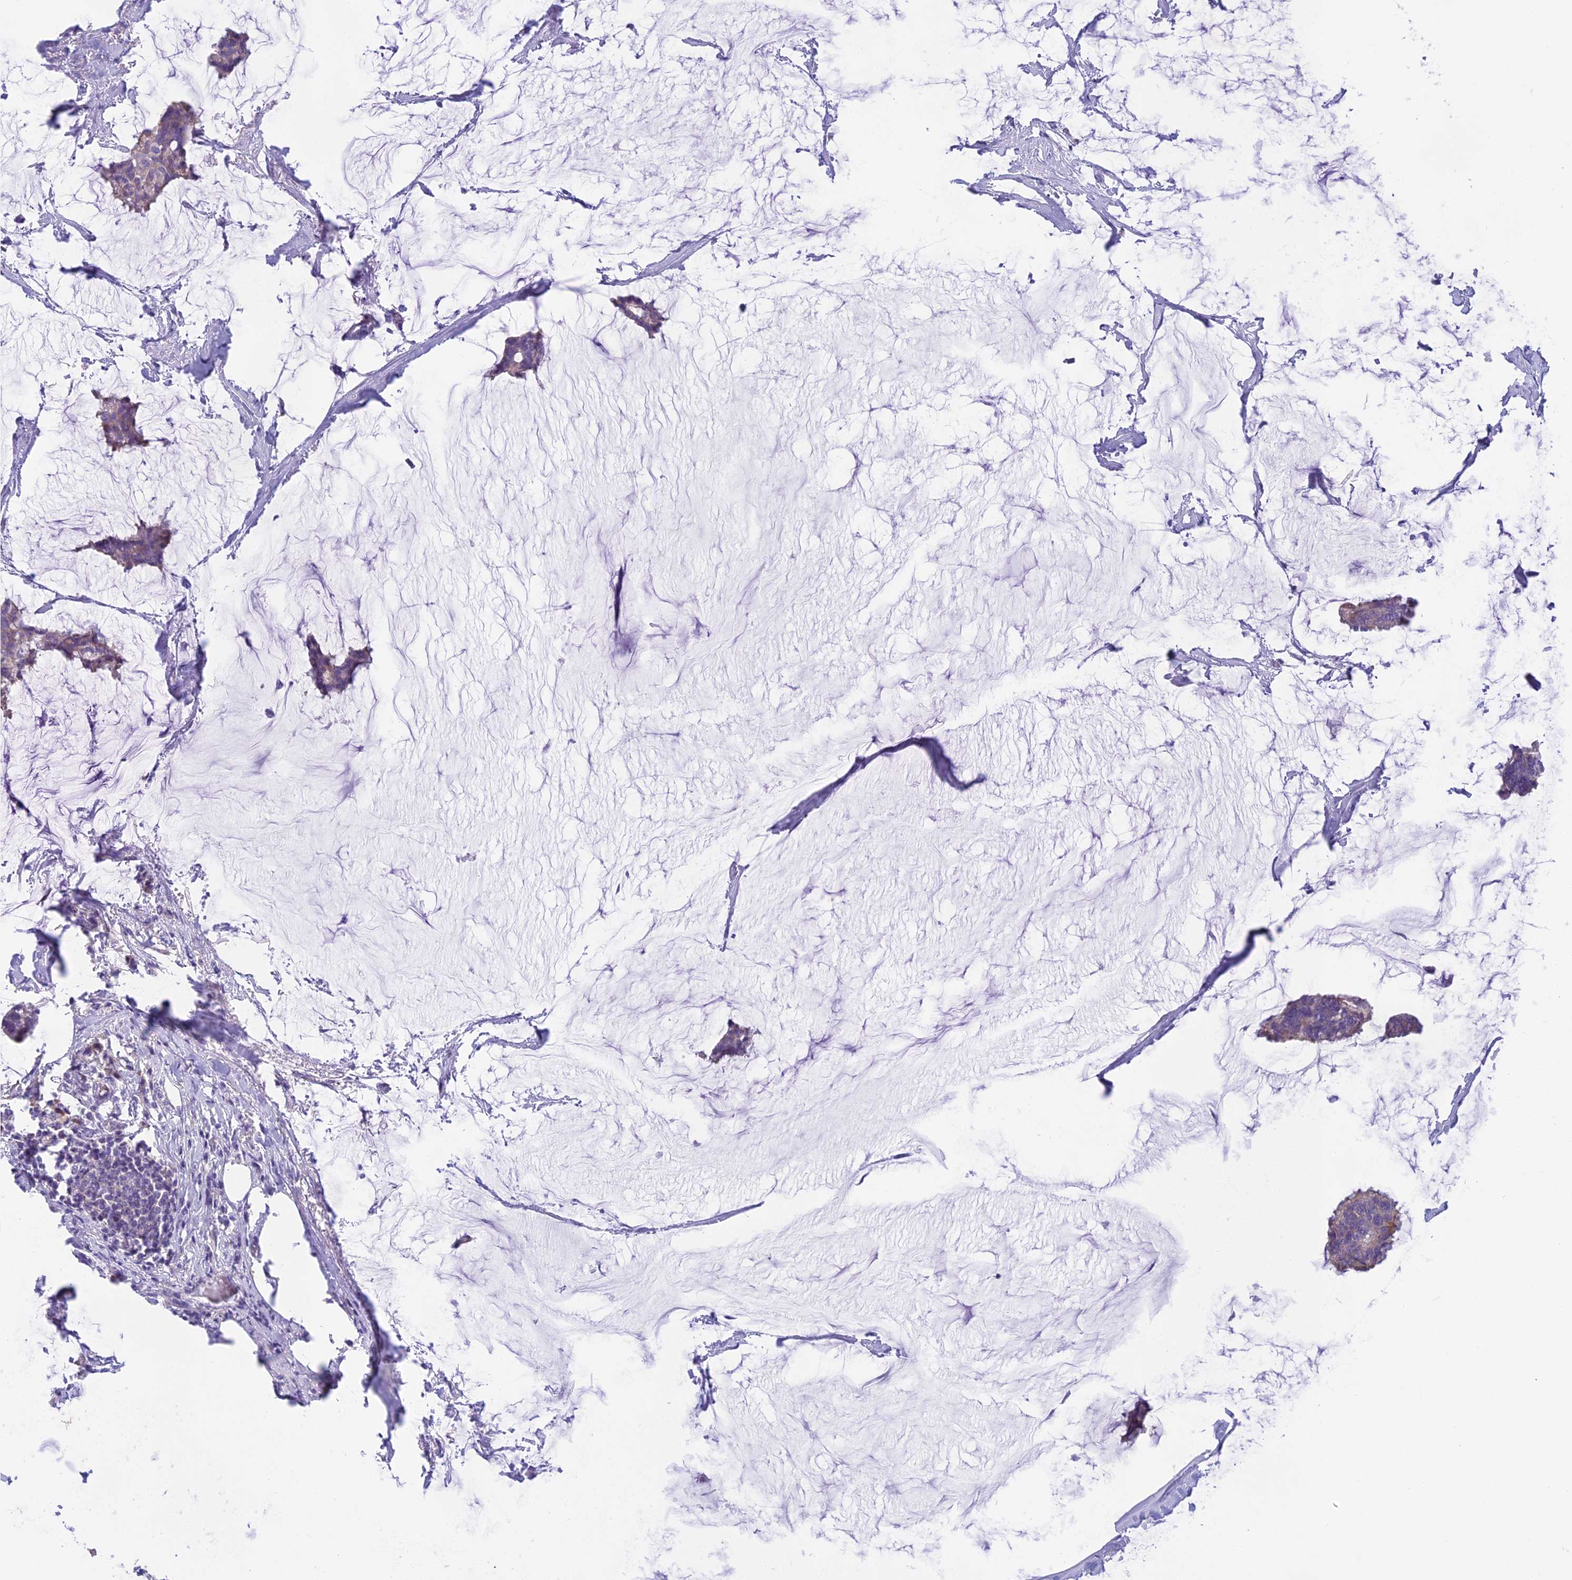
{"staining": {"intensity": "weak", "quantity": "25%-75%", "location": "cytoplasmic/membranous"}, "tissue": "breast cancer", "cell_type": "Tumor cells", "image_type": "cancer", "snomed": [{"axis": "morphology", "description": "Duct carcinoma"}, {"axis": "topography", "description": "Breast"}], "caption": "Breast cancer stained for a protein displays weak cytoplasmic/membranous positivity in tumor cells.", "gene": "ARHGEF37", "patient": {"sex": "female", "age": 93}}